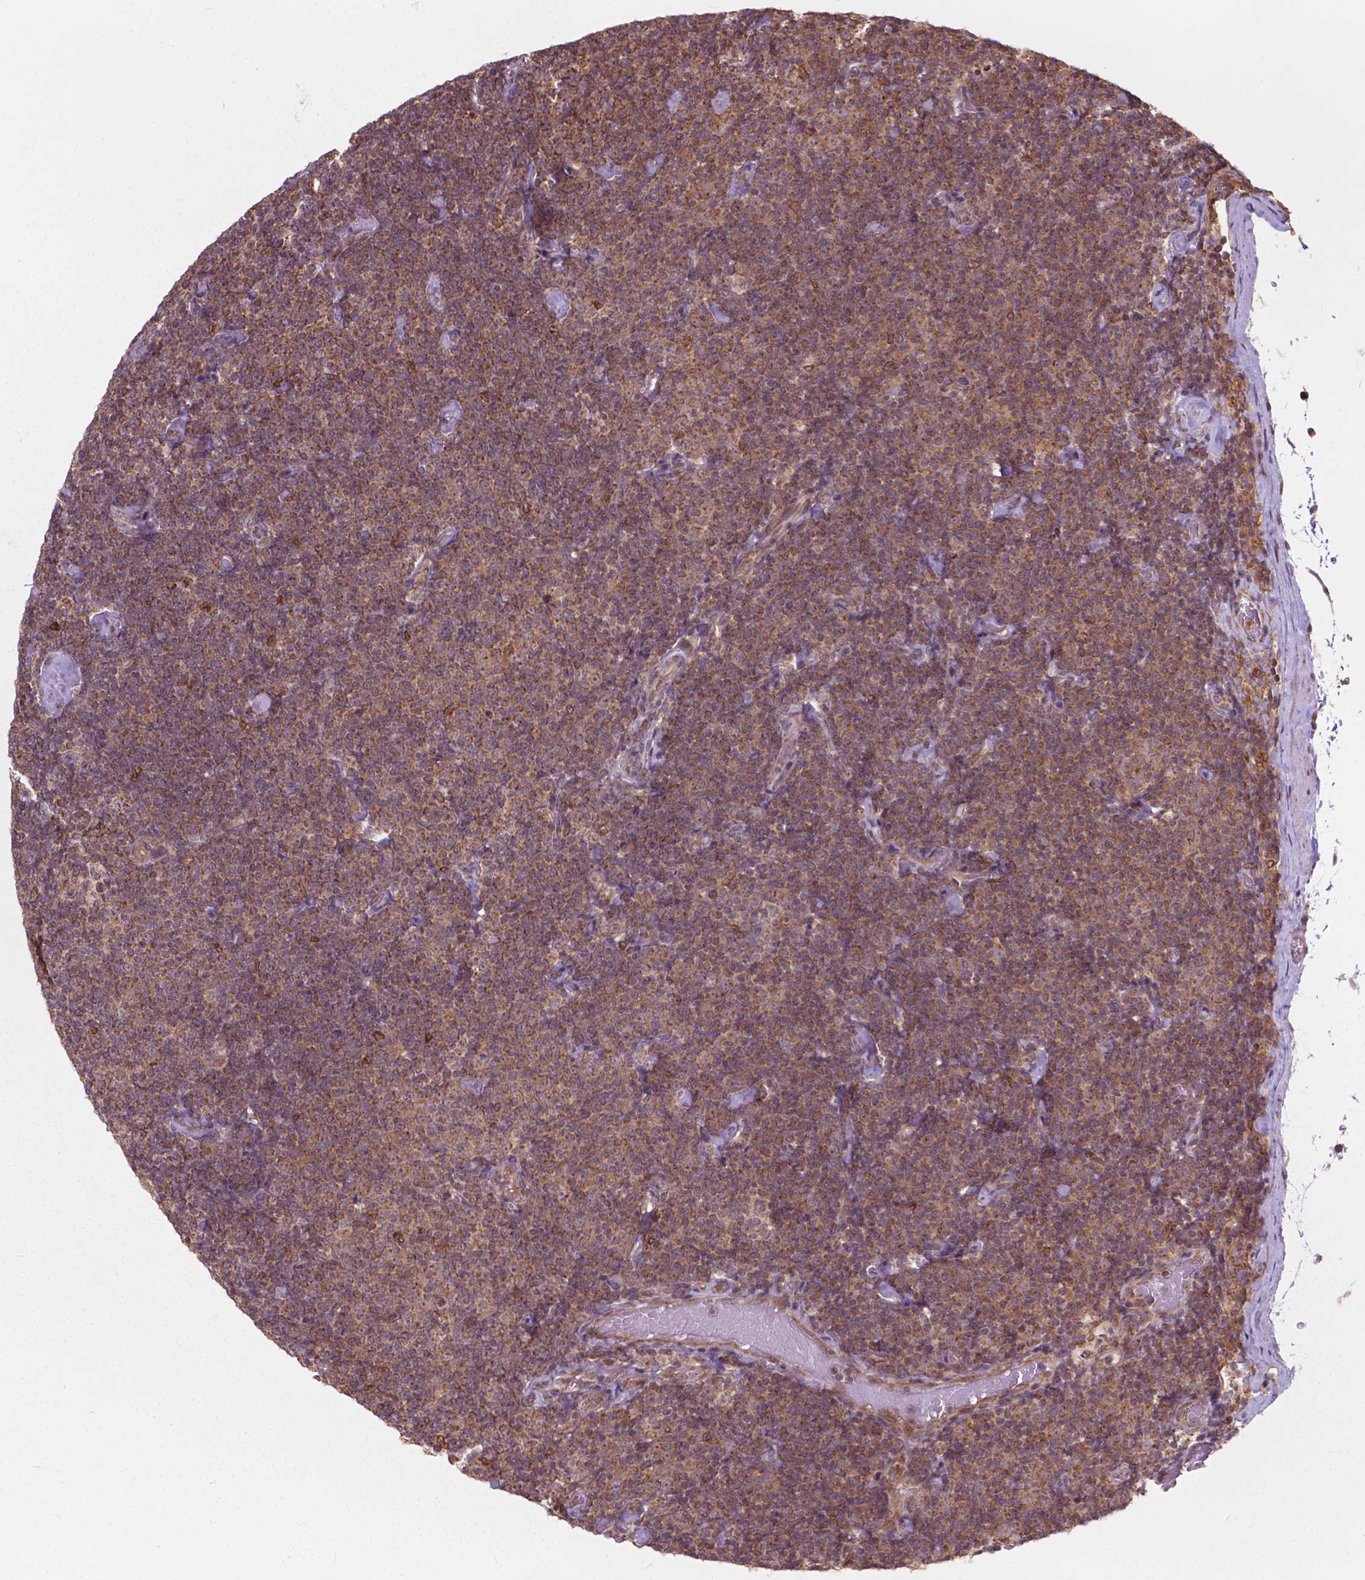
{"staining": {"intensity": "negative", "quantity": "none", "location": "none"}, "tissue": "lymphoma", "cell_type": "Tumor cells", "image_type": "cancer", "snomed": [{"axis": "morphology", "description": "Malignant lymphoma, non-Hodgkin's type, Low grade"}, {"axis": "topography", "description": "Lymph node"}], "caption": "Immunohistochemical staining of human lymphoma shows no significant positivity in tumor cells.", "gene": "MRPL33", "patient": {"sex": "male", "age": 81}}